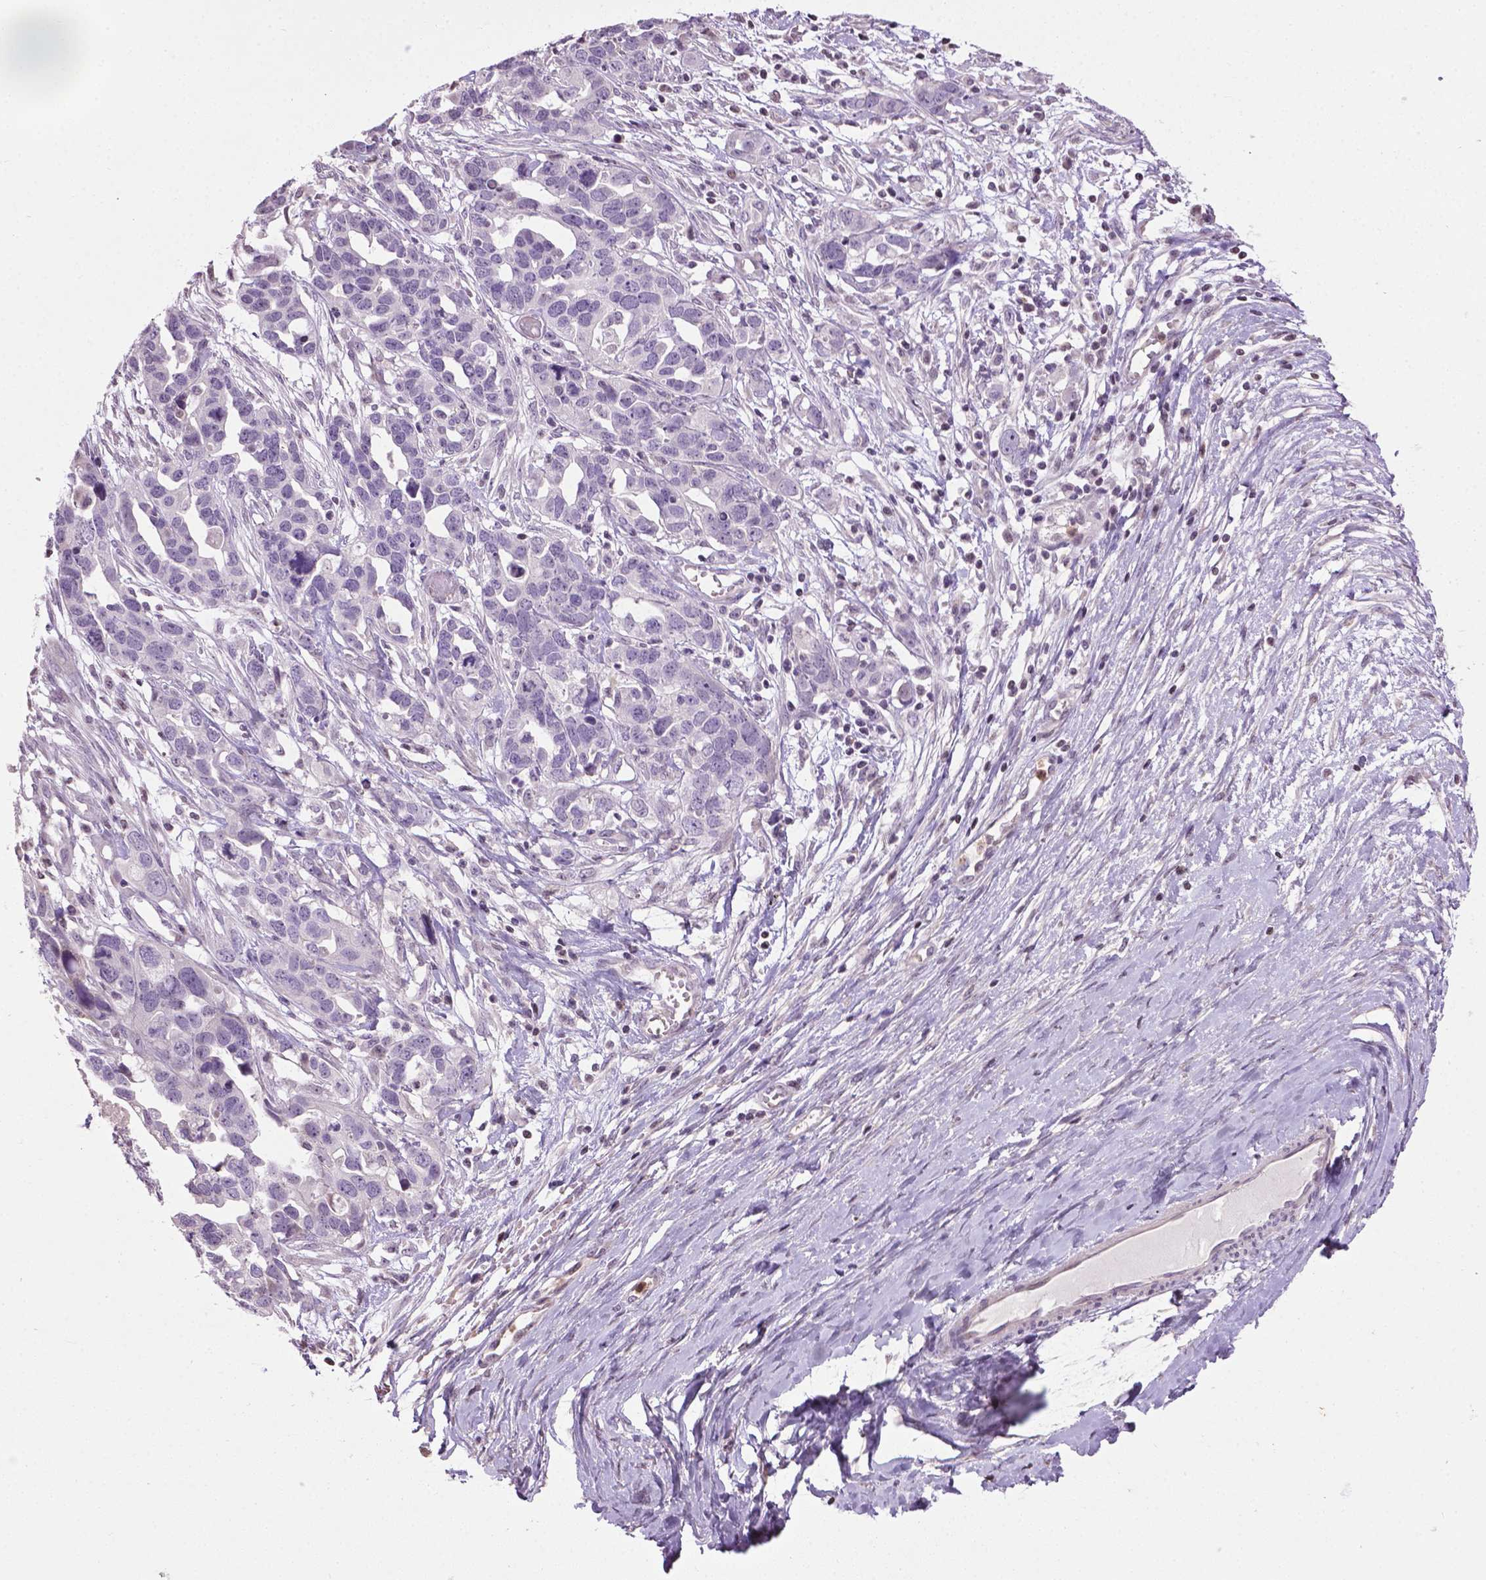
{"staining": {"intensity": "negative", "quantity": "none", "location": "none"}, "tissue": "ovarian cancer", "cell_type": "Tumor cells", "image_type": "cancer", "snomed": [{"axis": "morphology", "description": "Cystadenocarcinoma, serous, NOS"}, {"axis": "topography", "description": "Ovary"}], "caption": "The photomicrograph reveals no staining of tumor cells in ovarian serous cystadenocarcinoma.", "gene": "NTNG2", "patient": {"sex": "female", "age": 54}}